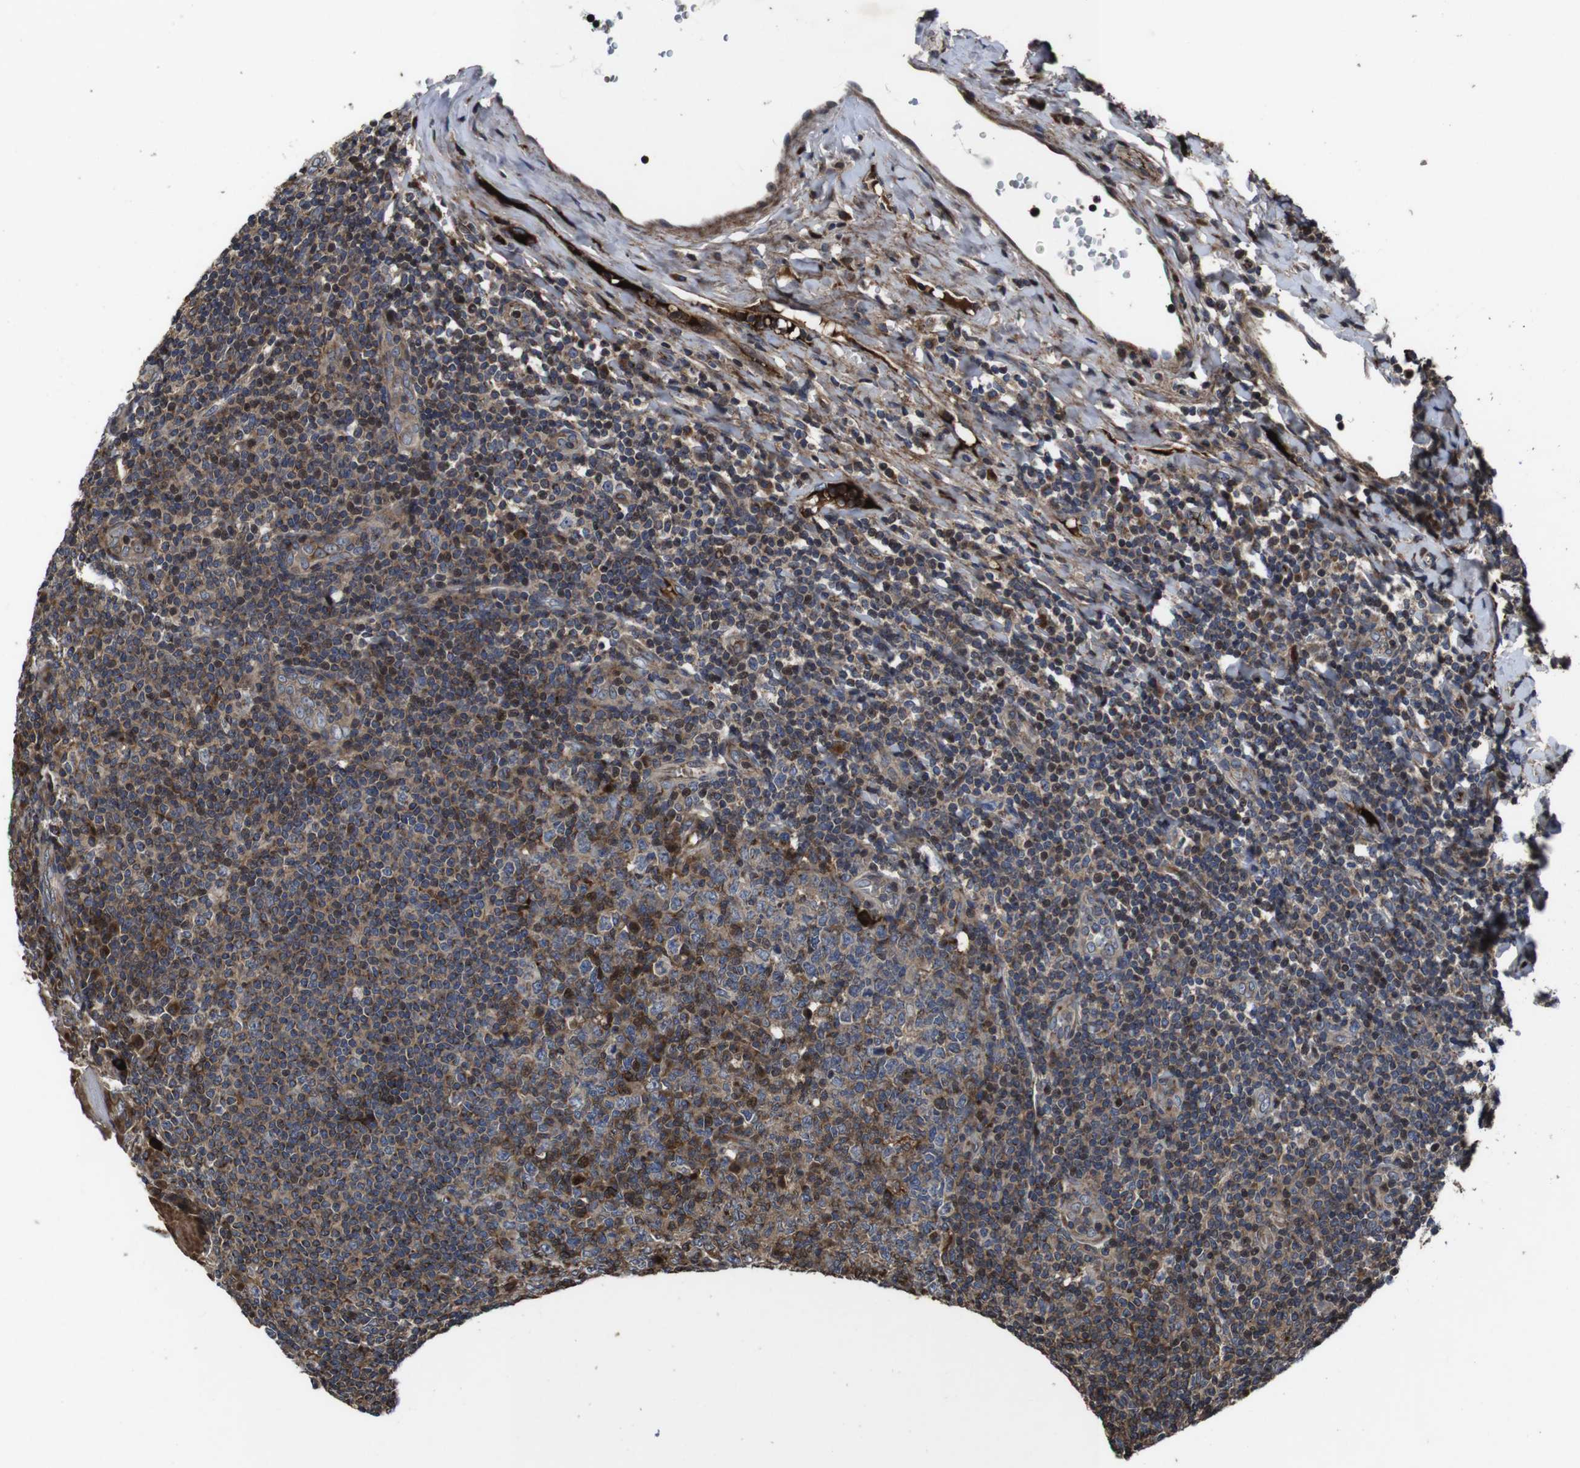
{"staining": {"intensity": "moderate", "quantity": "25%-75%", "location": "cytoplasmic/membranous"}, "tissue": "tonsil", "cell_type": "Germinal center cells", "image_type": "normal", "snomed": [{"axis": "morphology", "description": "Normal tissue, NOS"}, {"axis": "topography", "description": "Tonsil"}], "caption": "Normal tonsil displays moderate cytoplasmic/membranous expression in approximately 25%-75% of germinal center cells.", "gene": "SMYD3", "patient": {"sex": "male", "age": 31}}